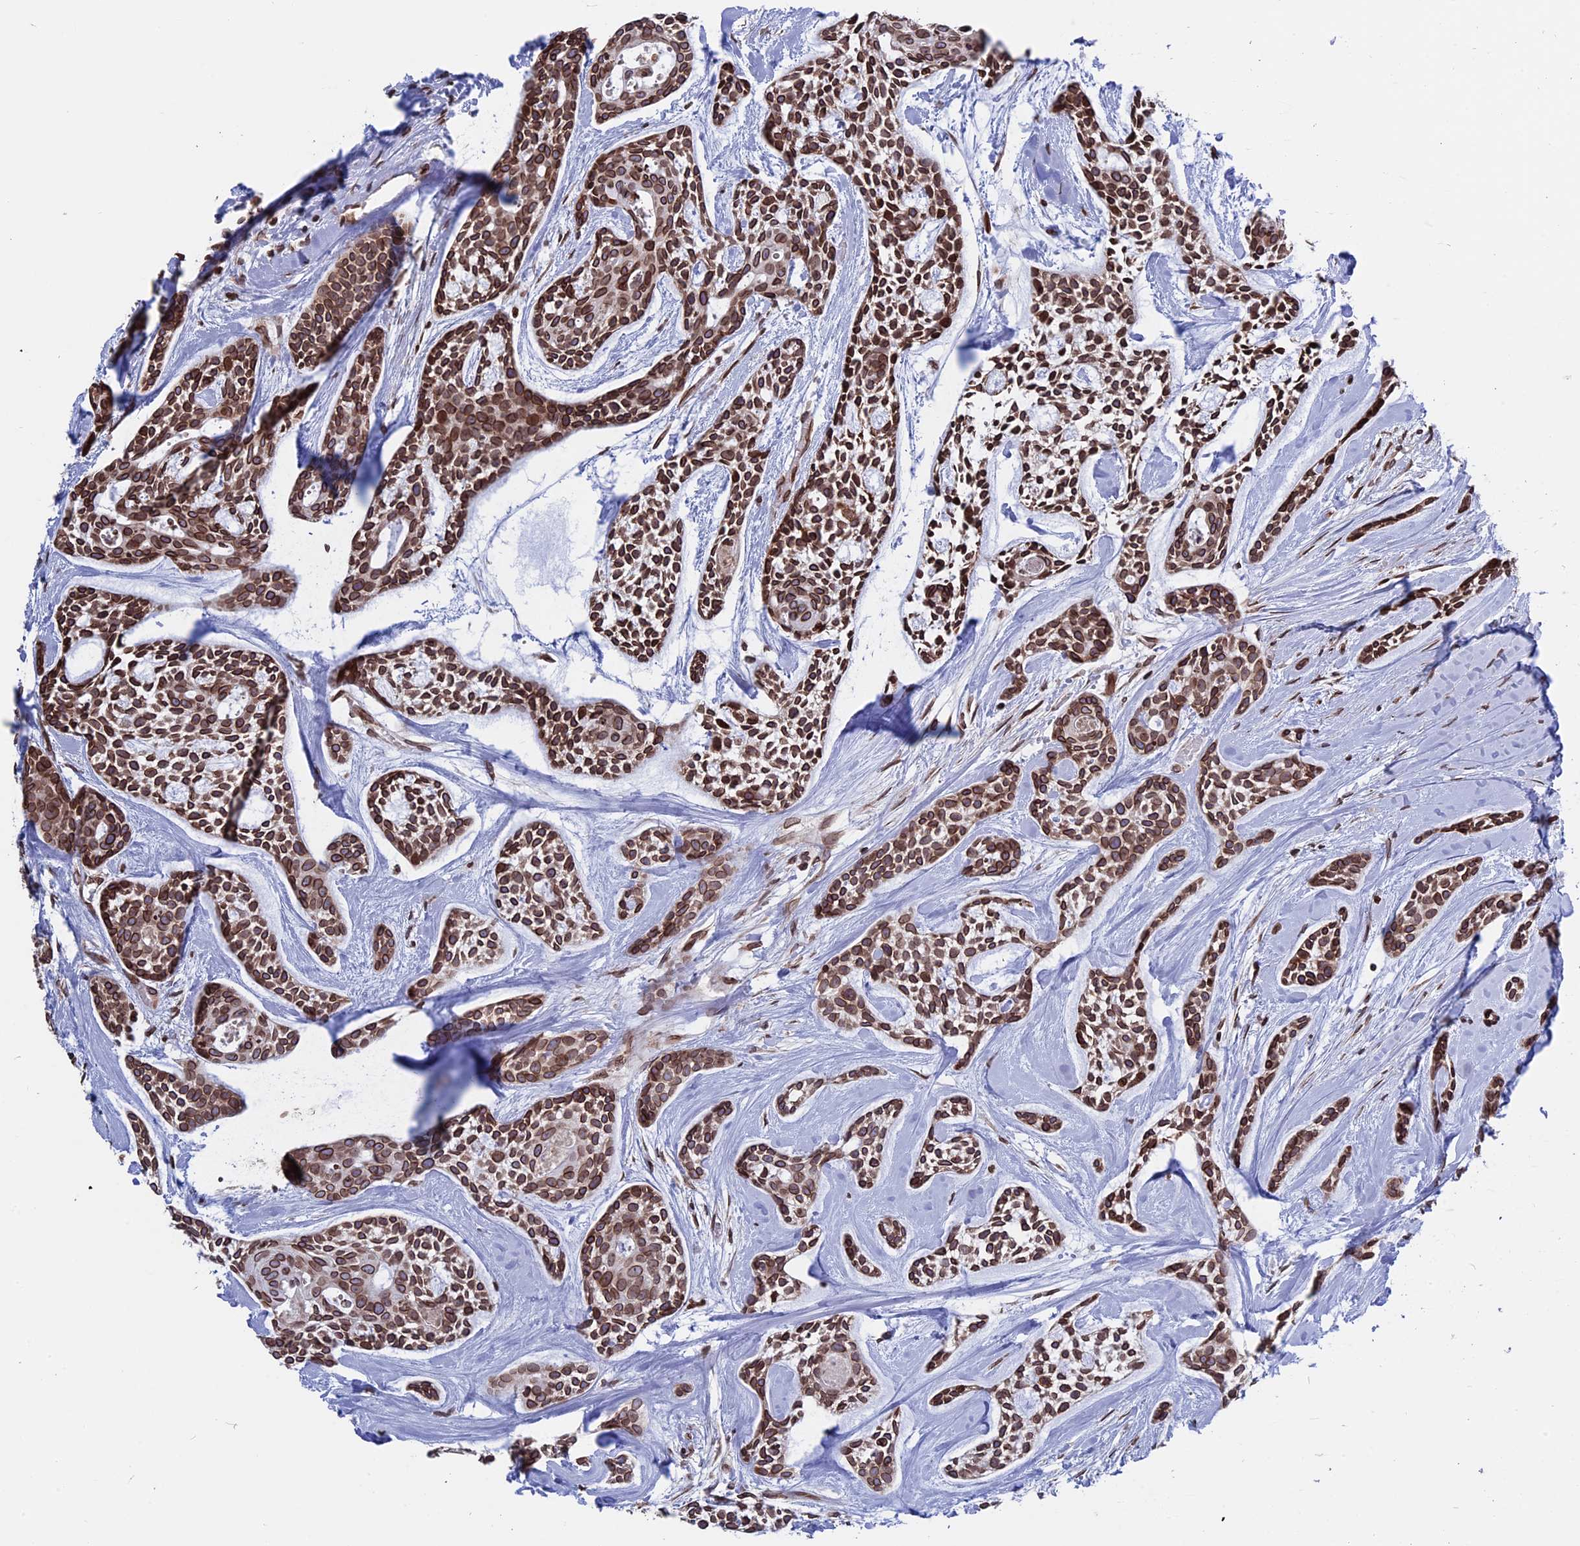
{"staining": {"intensity": "moderate", "quantity": ">75%", "location": "cytoplasmic/membranous,nuclear"}, "tissue": "head and neck cancer", "cell_type": "Tumor cells", "image_type": "cancer", "snomed": [{"axis": "morphology", "description": "Adenocarcinoma, NOS"}, {"axis": "topography", "description": "Subcutis"}, {"axis": "topography", "description": "Head-Neck"}], "caption": "Head and neck cancer (adenocarcinoma) stained for a protein reveals moderate cytoplasmic/membranous and nuclear positivity in tumor cells. (brown staining indicates protein expression, while blue staining denotes nuclei).", "gene": "PTCHD4", "patient": {"sex": "female", "age": 73}}